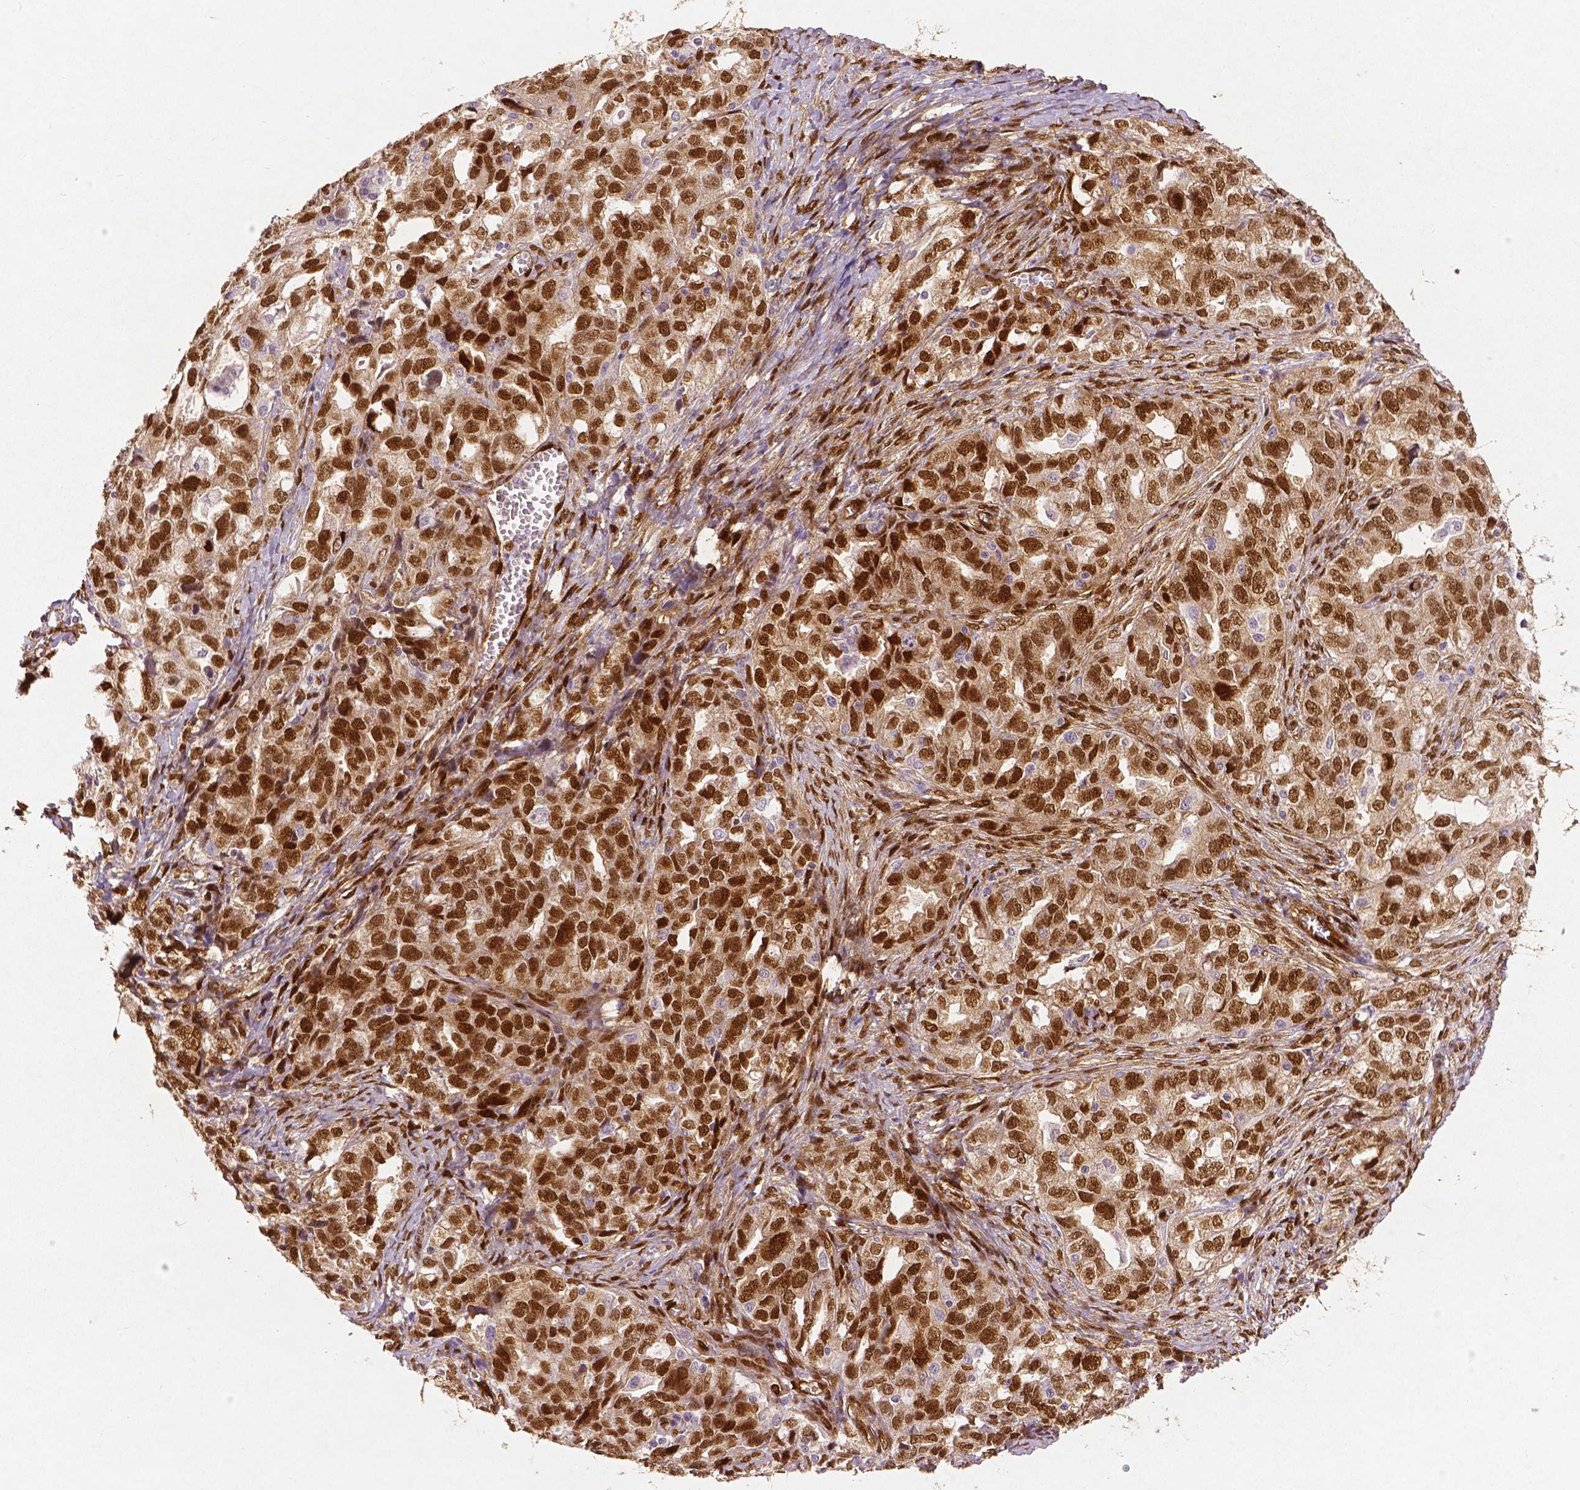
{"staining": {"intensity": "moderate", "quantity": ">75%", "location": "cytoplasmic/membranous,nuclear"}, "tissue": "ovarian cancer", "cell_type": "Tumor cells", "image_type": "cancer", "snomed": [{"axis": "morphology", "description": "Cystadenocarcinoma, serous, NOS"}, {"axis": "topography", "description": "Ovary"}], "caption": "This is a micrograph of immunohistochemistry staining of ovarian serous cystadenocarcinoma, which shows moderate staining in the cytoplasmic/membranous and nuclear of tumor cells.", "gene": "WWTR1", "patient": {"sex": "female", "age": 51}}